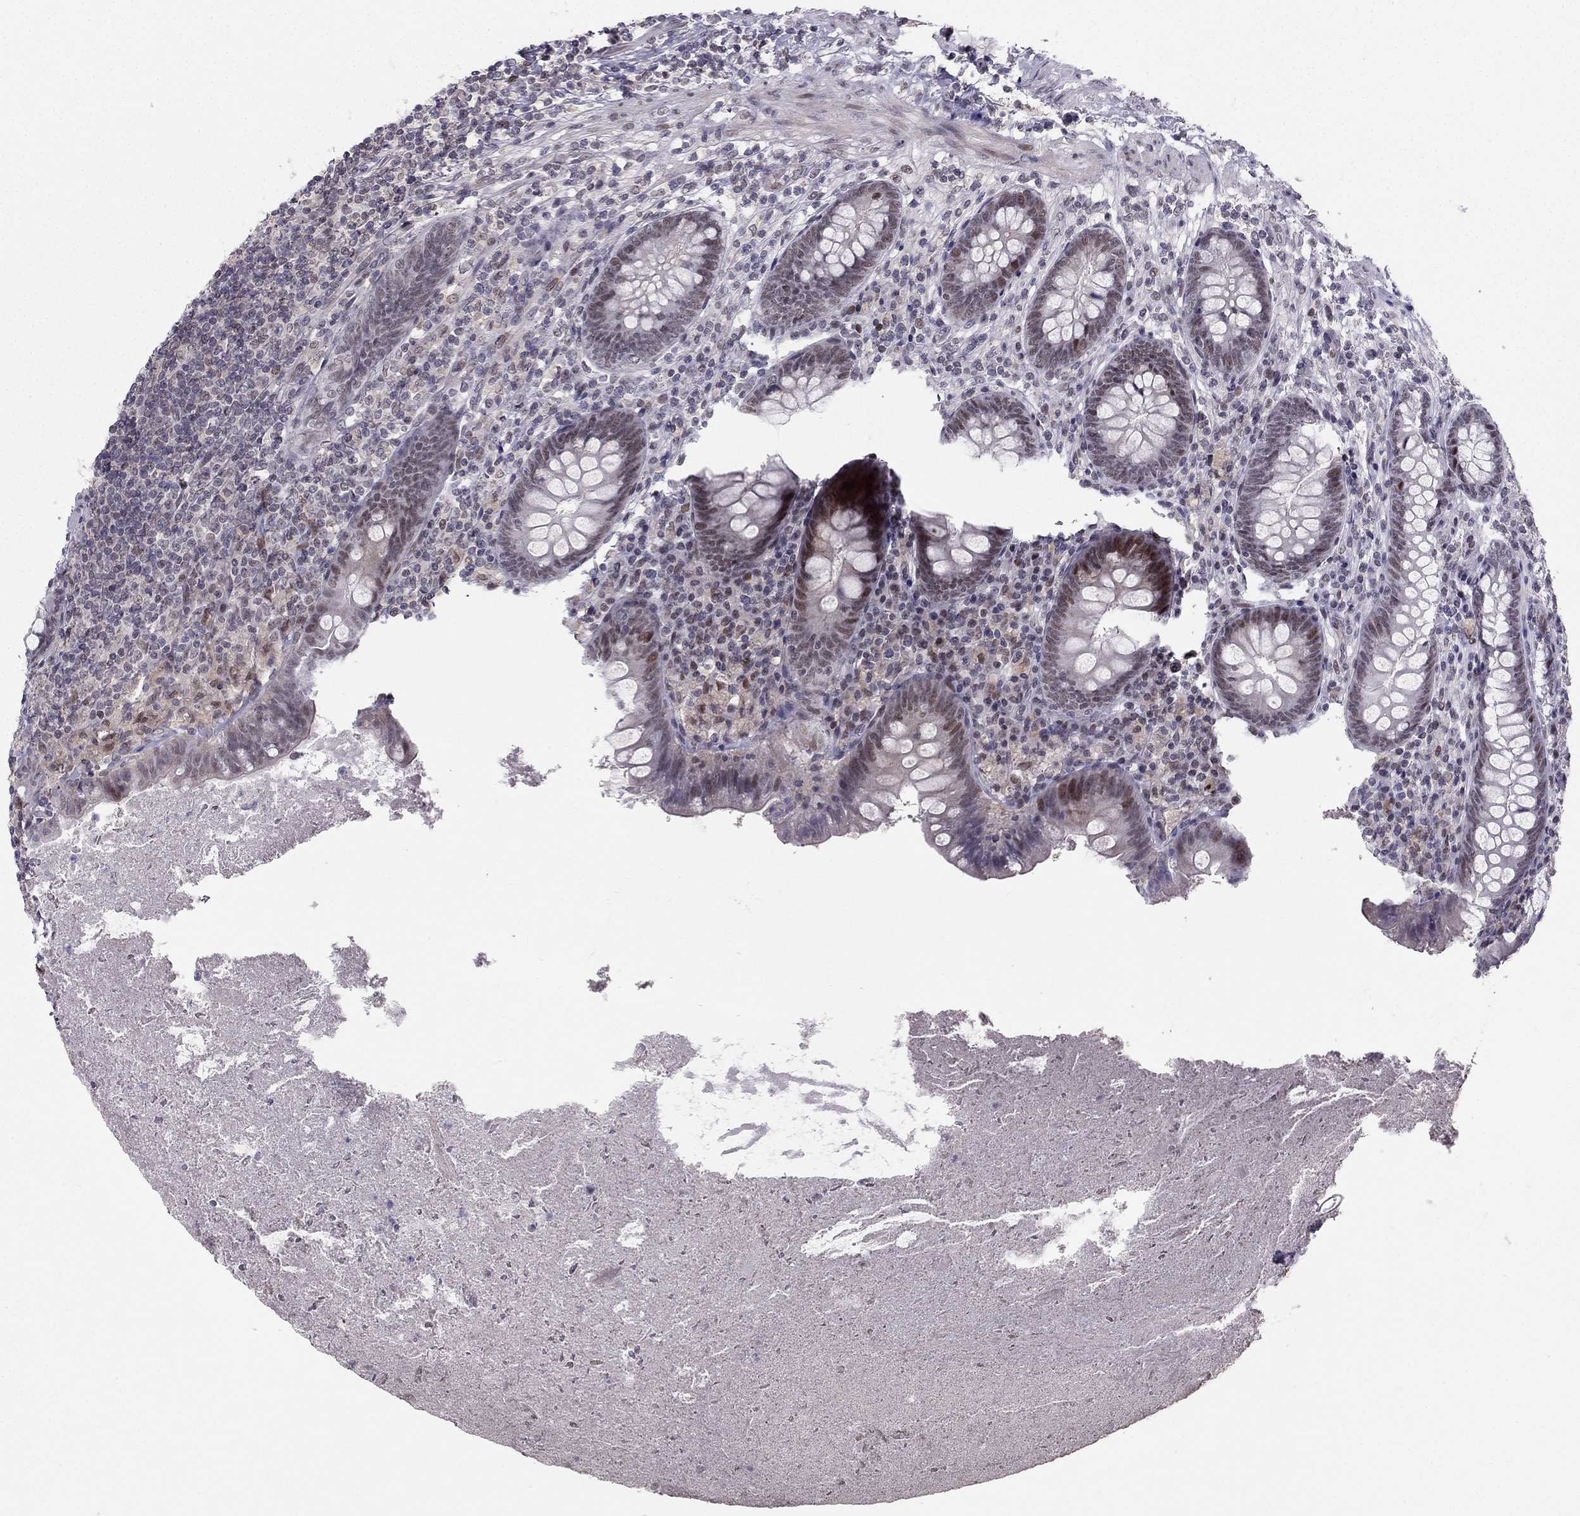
{"staining": {"intensity": "moderate", "quantity": "<25%", "location": "nuclear"}, "tissue": "appendix", "cell_type": "Glandular cells", "image_type": "normal", "snomed": [{"axis": "morphology", "description": "Normal tissue, NOS"}, {"axis": "topography", "description": "Appendix"}], "caption": "A low amount of moderate nuclear positivity is appreciated in about <25% of glandular cells in benign appendix. (Stains: DAB (3,3'-diaminobenzidine) in brown, nuclei in blue, Microscopy: brightfield microscopy at high magnification).", "gene": "RPRD2", "patient": {"sex": "male", "age": 47}}